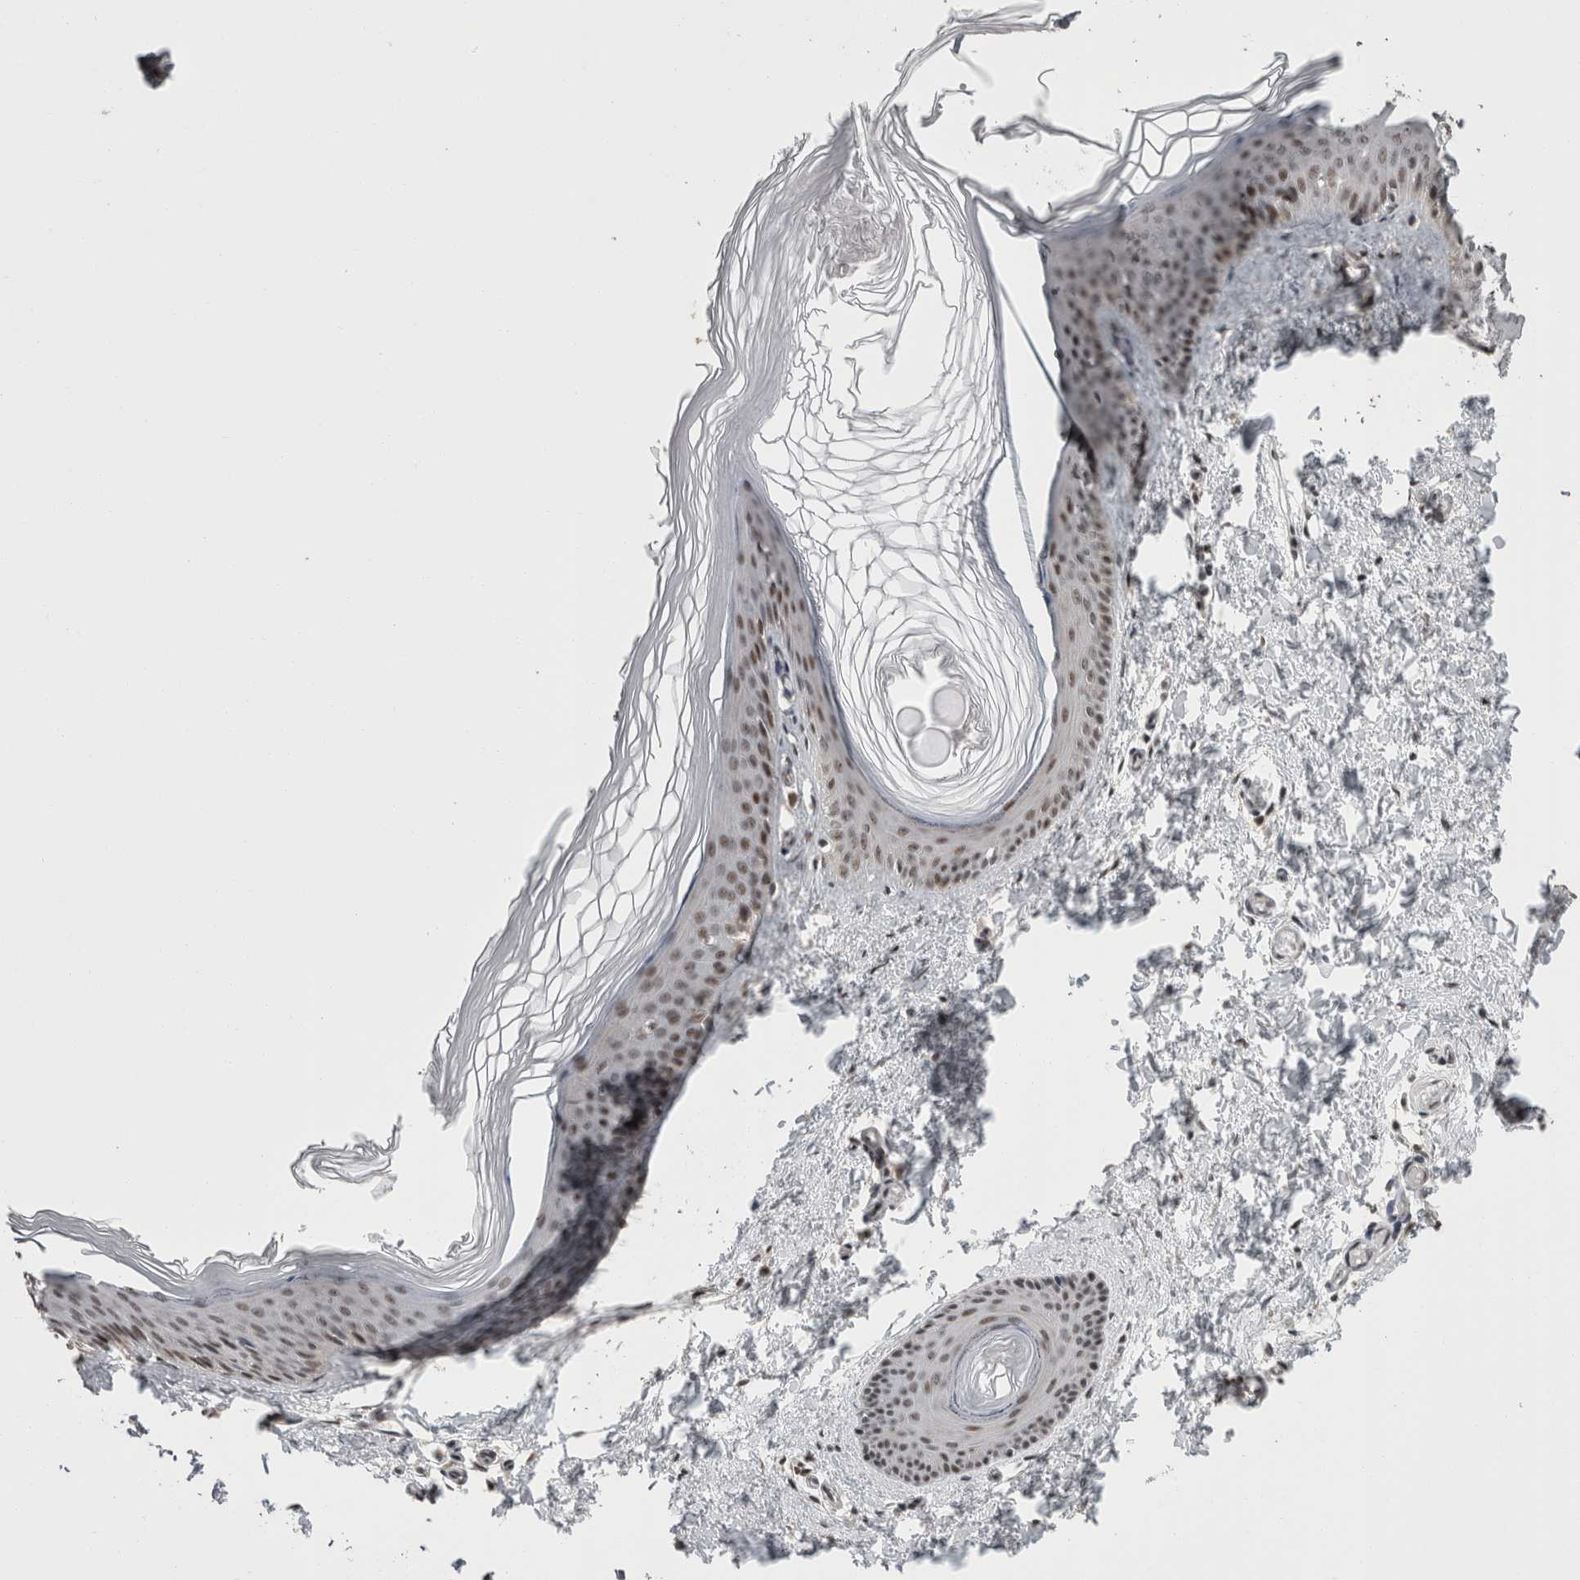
{"staining": {"intensity": "moderate", "quantity": ">75%", "location": "nuclear"}, "tissue": "skin", "cell_type": "Fibroblasts", "image_type": "normal", "snomed": [{"axis": "morphology", "description": "Normal tissue, NOS"}, {"axis": "topography", "description": "Skin"}], "caption": "Skin stained for a protein displays moderate nuclear positivity in fibroblasts. The protein of interest is shown in brown color, while the nuclei are stained blue.", "gene": "ZBTB11", "patient": {"sex": "female", "age": 27}}